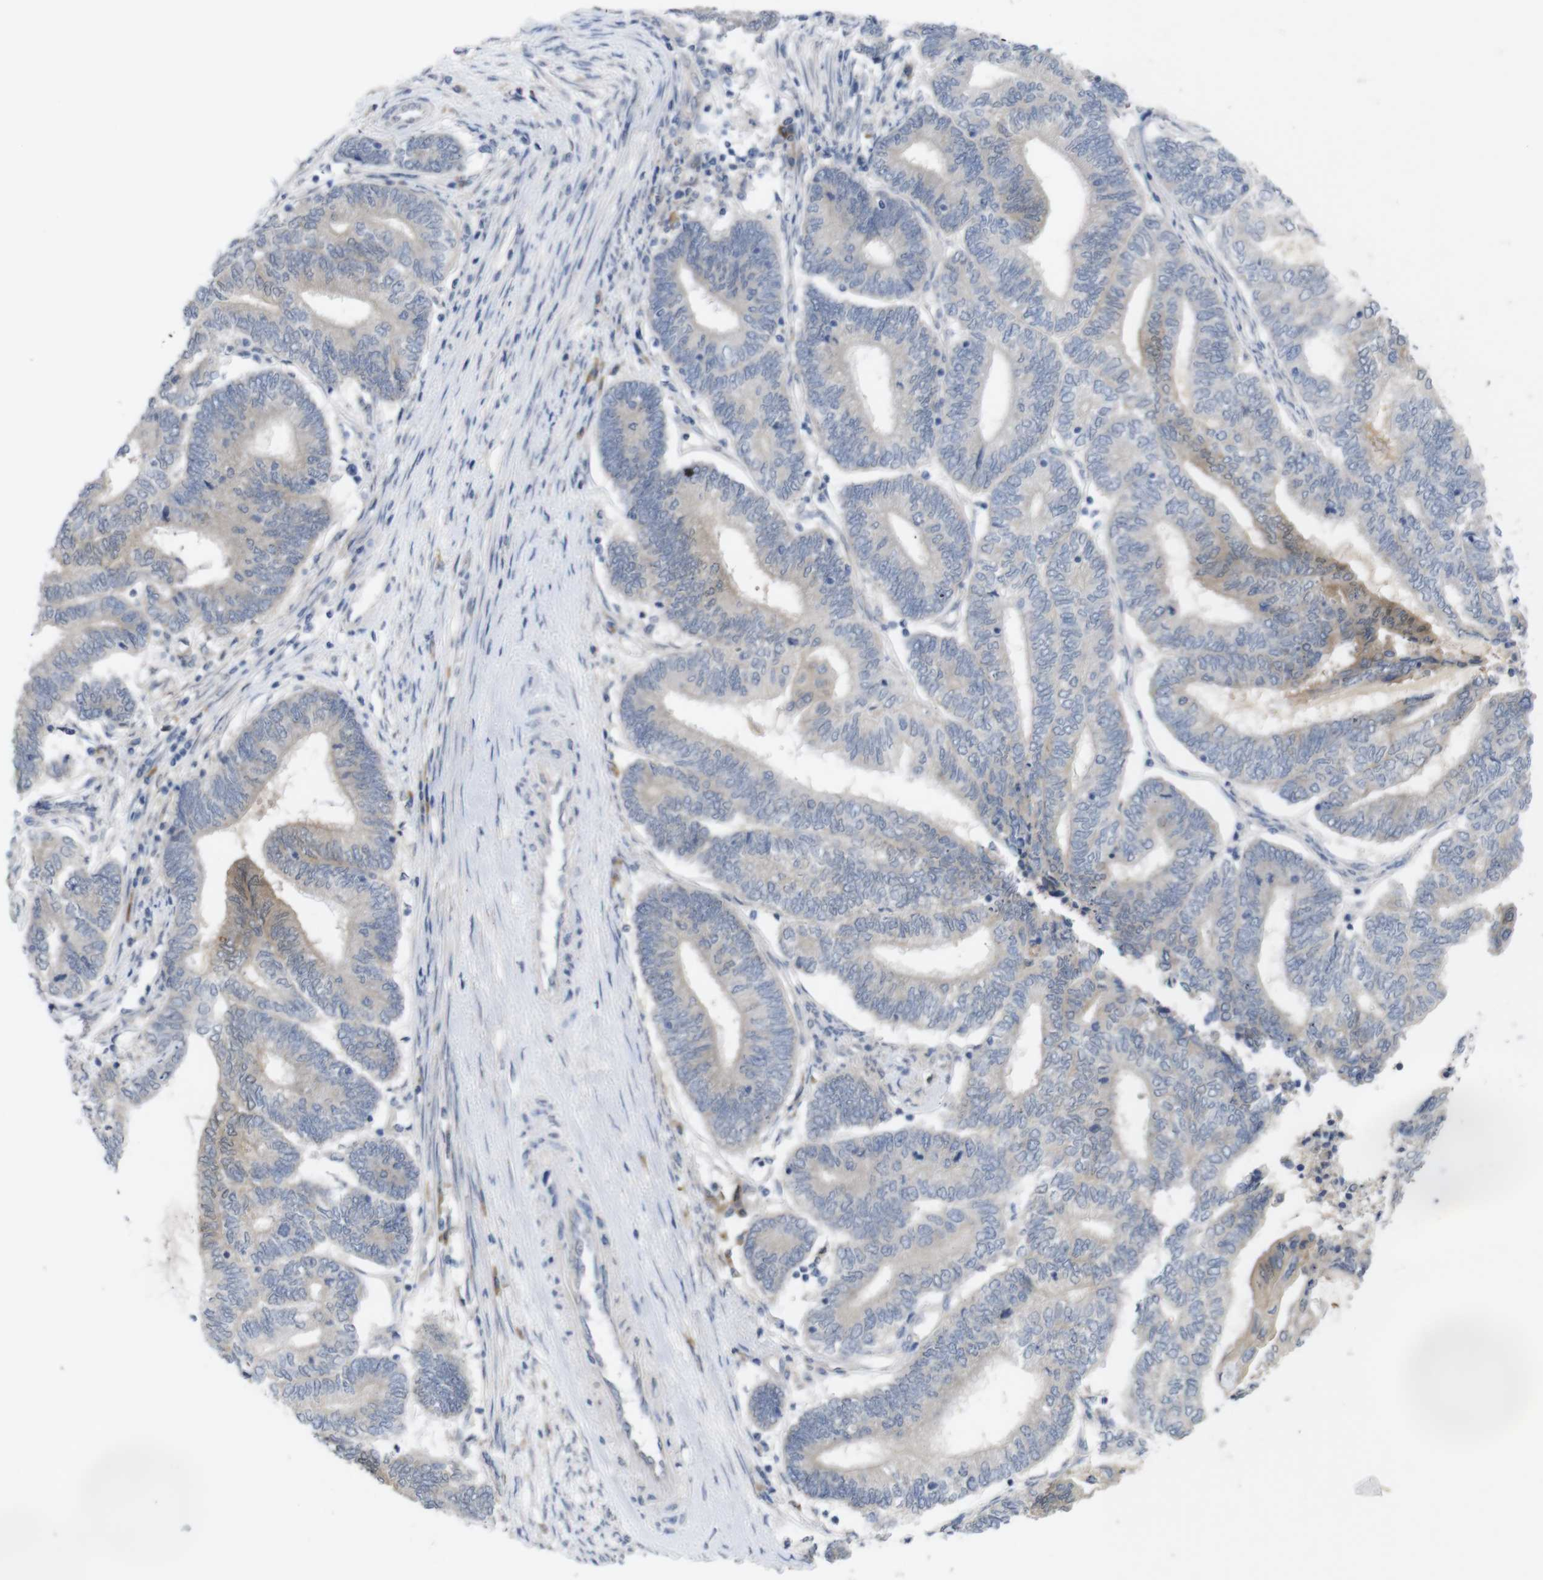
{"staining": {"intensity": "moderate", "quantity": "<25%", "location": "cytoplasmic/membranous"}, "tissue": "endometrial cancer", "cell_type": "Tumor cells", "image_type": "cancer", "snomed": [{"axis": "morphology", "description": "Adenocarcinoma, NOS"}, {"axis": "topography", "description": "Uterus"}, {"axis": "topography", "description": "Endometrium"}], "caption": "A brown stain labels moderate cytoplasmic/membranous expression of a protein in endometrial cancer (adenocarcinoma) tumor cells.", "gene": "BCAR3", "patient": {"sex": "female", "age": 70}}